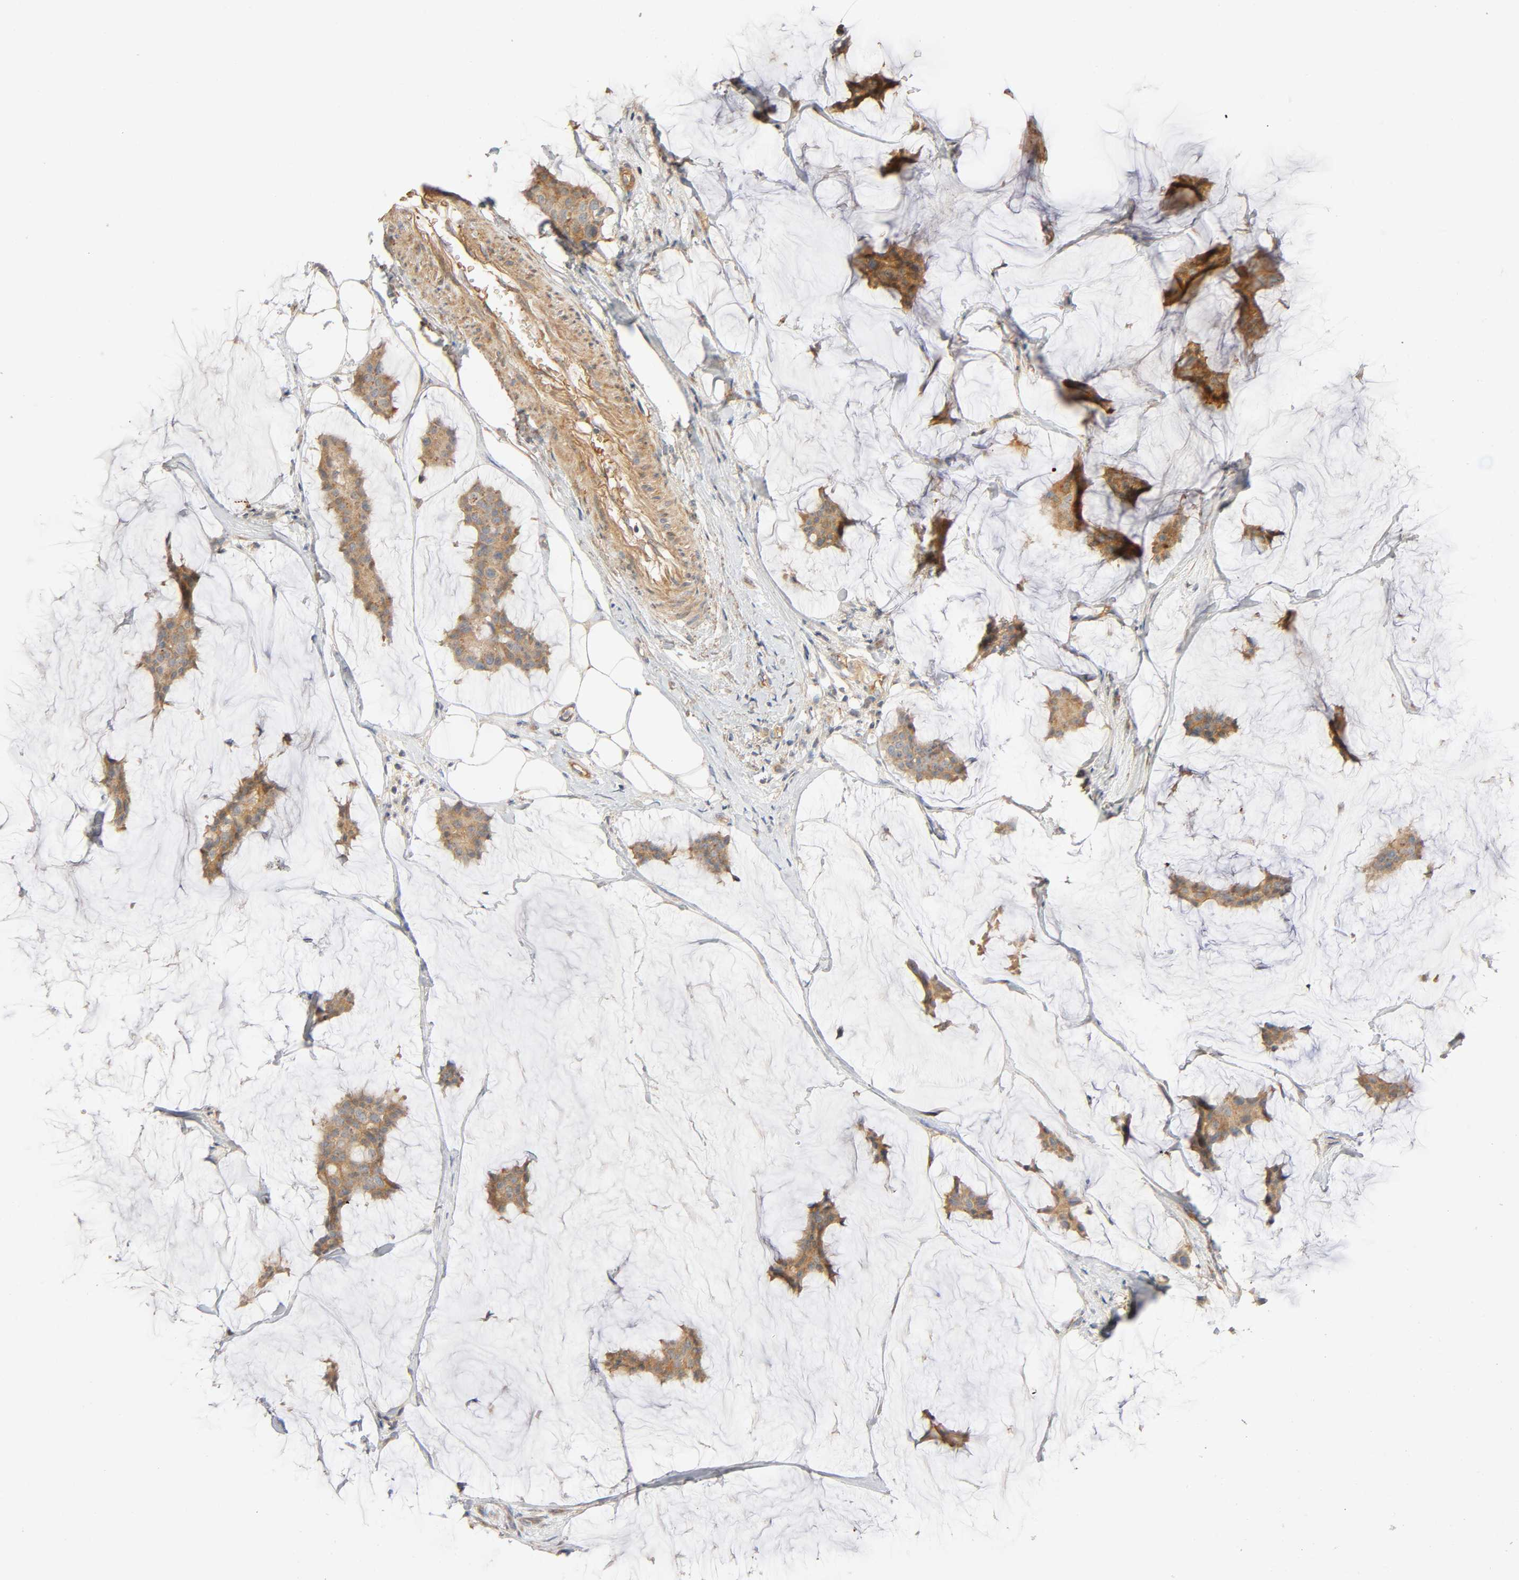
{"staining": {"intensity": "moderate", "quantity": ">75%", "location": "cytoplasmic/membranous"}, "tissue": "breast cancer", "cell_type": "Tumor cells", "image_type": "cancer", "snomed": [{"axis": "morphology", "description": "Duct carcinoma"}, {"axis": "topography", "description": "Breast"}], "caption": "Intraductal carcinoma (breast) stained with immunohistochemistry shows moderate cytoplasmic/membranous staining in approximately >75% of tumor cells.", "gene": "SGSM1", "patient": {"sex": "female", "age": 93}}